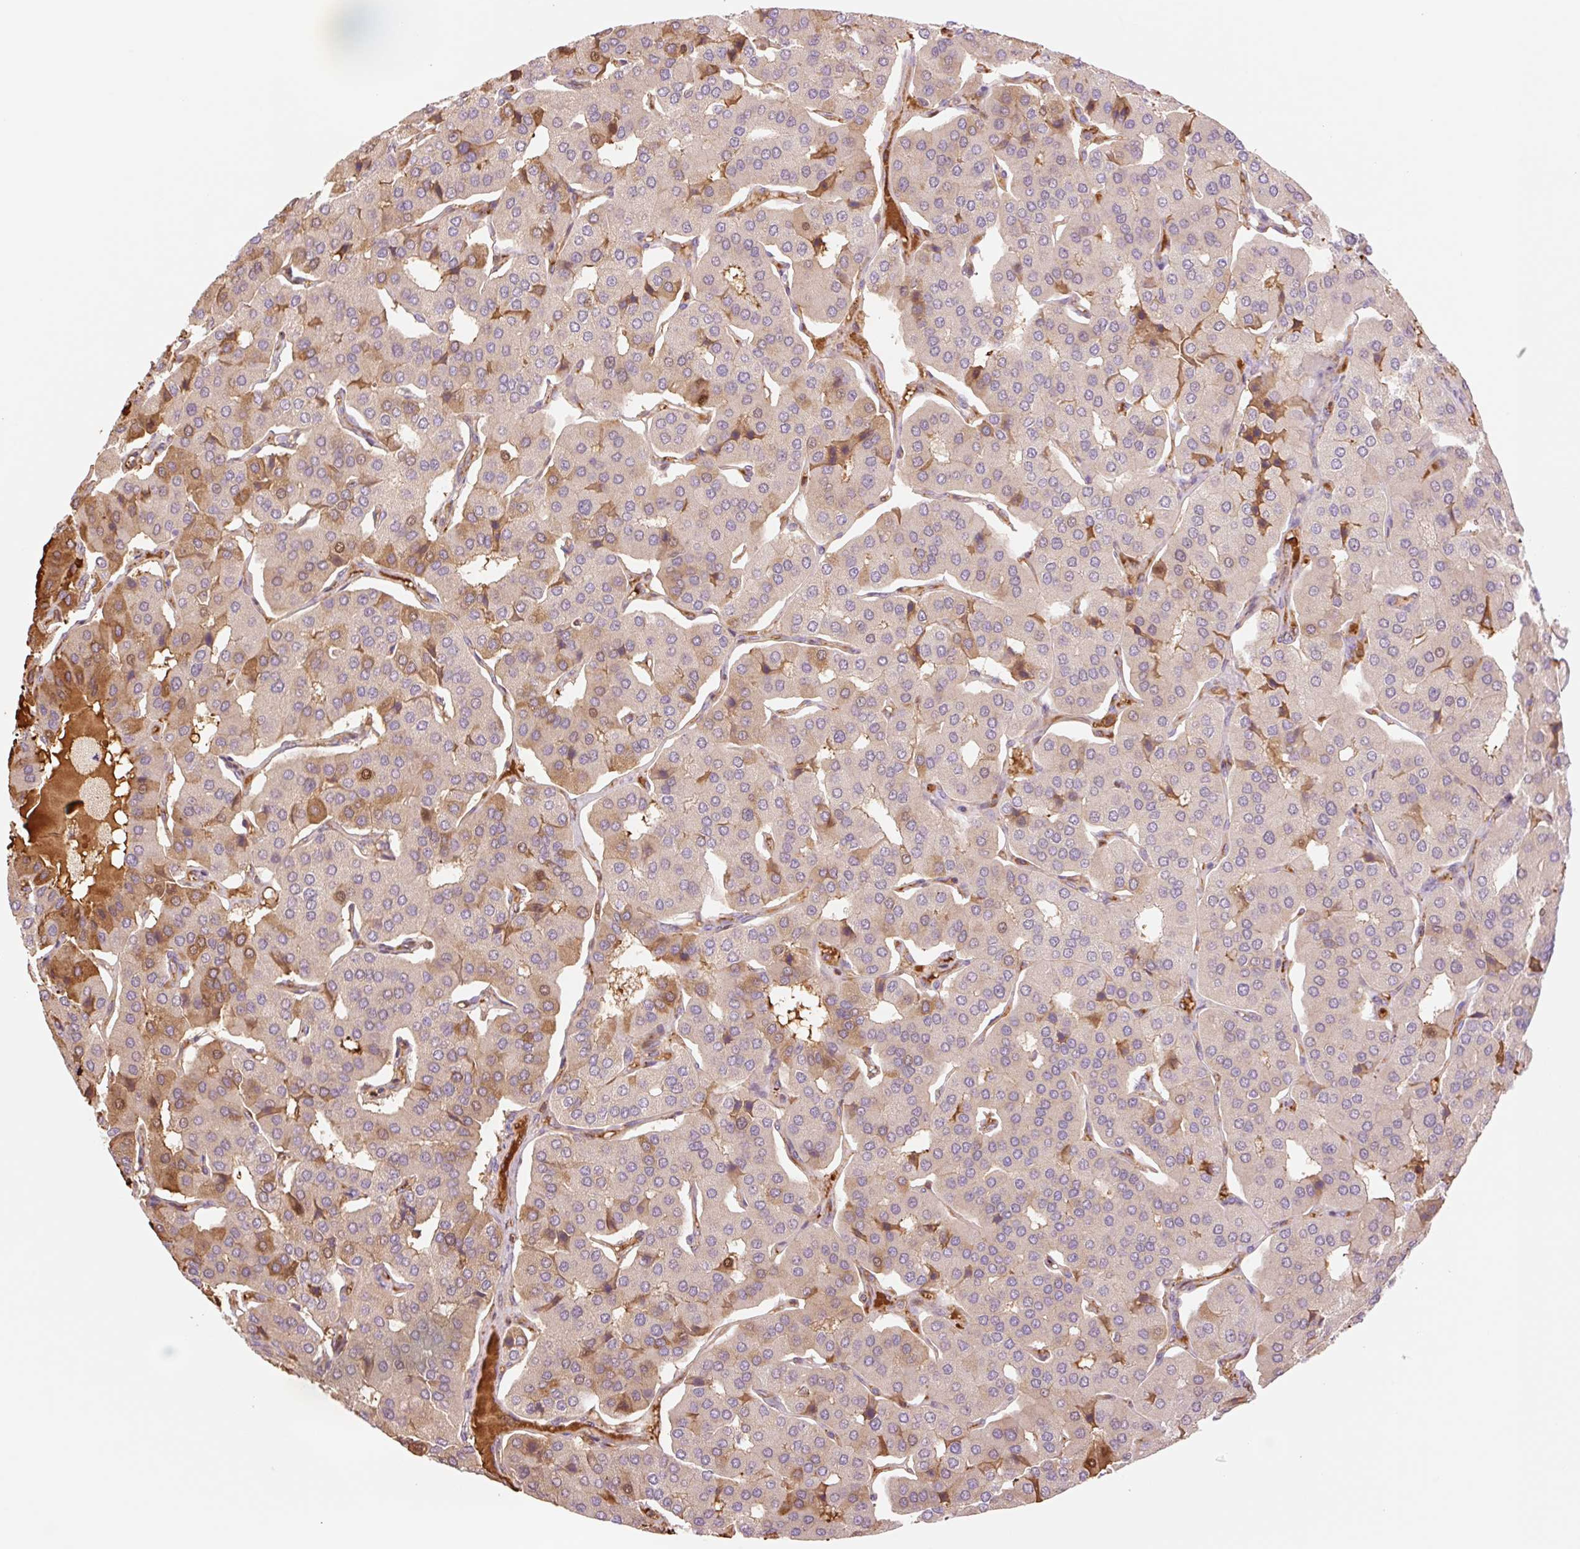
{"staining": {"intensity": "moderate", "quantity": "<25%", "location": "cytoplasmic/membranous"}, "tissue": "parathyroid gland", "cell_type": "Glandular cells", "image_type": "normal", "snomed": [{"axis": "morphology", "description": "Normal tissue, NOS"}, {"axis": "morphology", "description": "Adenoma, NOS"}, {"axis": "topography", "description": "Parathyroid gland"}], "caption": "DAB immunohistochemical staining of normal parathyroid gland shows moderate cytoplasmic/membranous protein staining in about <25% of glandular cells. (Brightfield microscopy of DAB IHC at high magnification).", "gene": "HEBP1", "patient": {"sex": "female", "age": 86}}